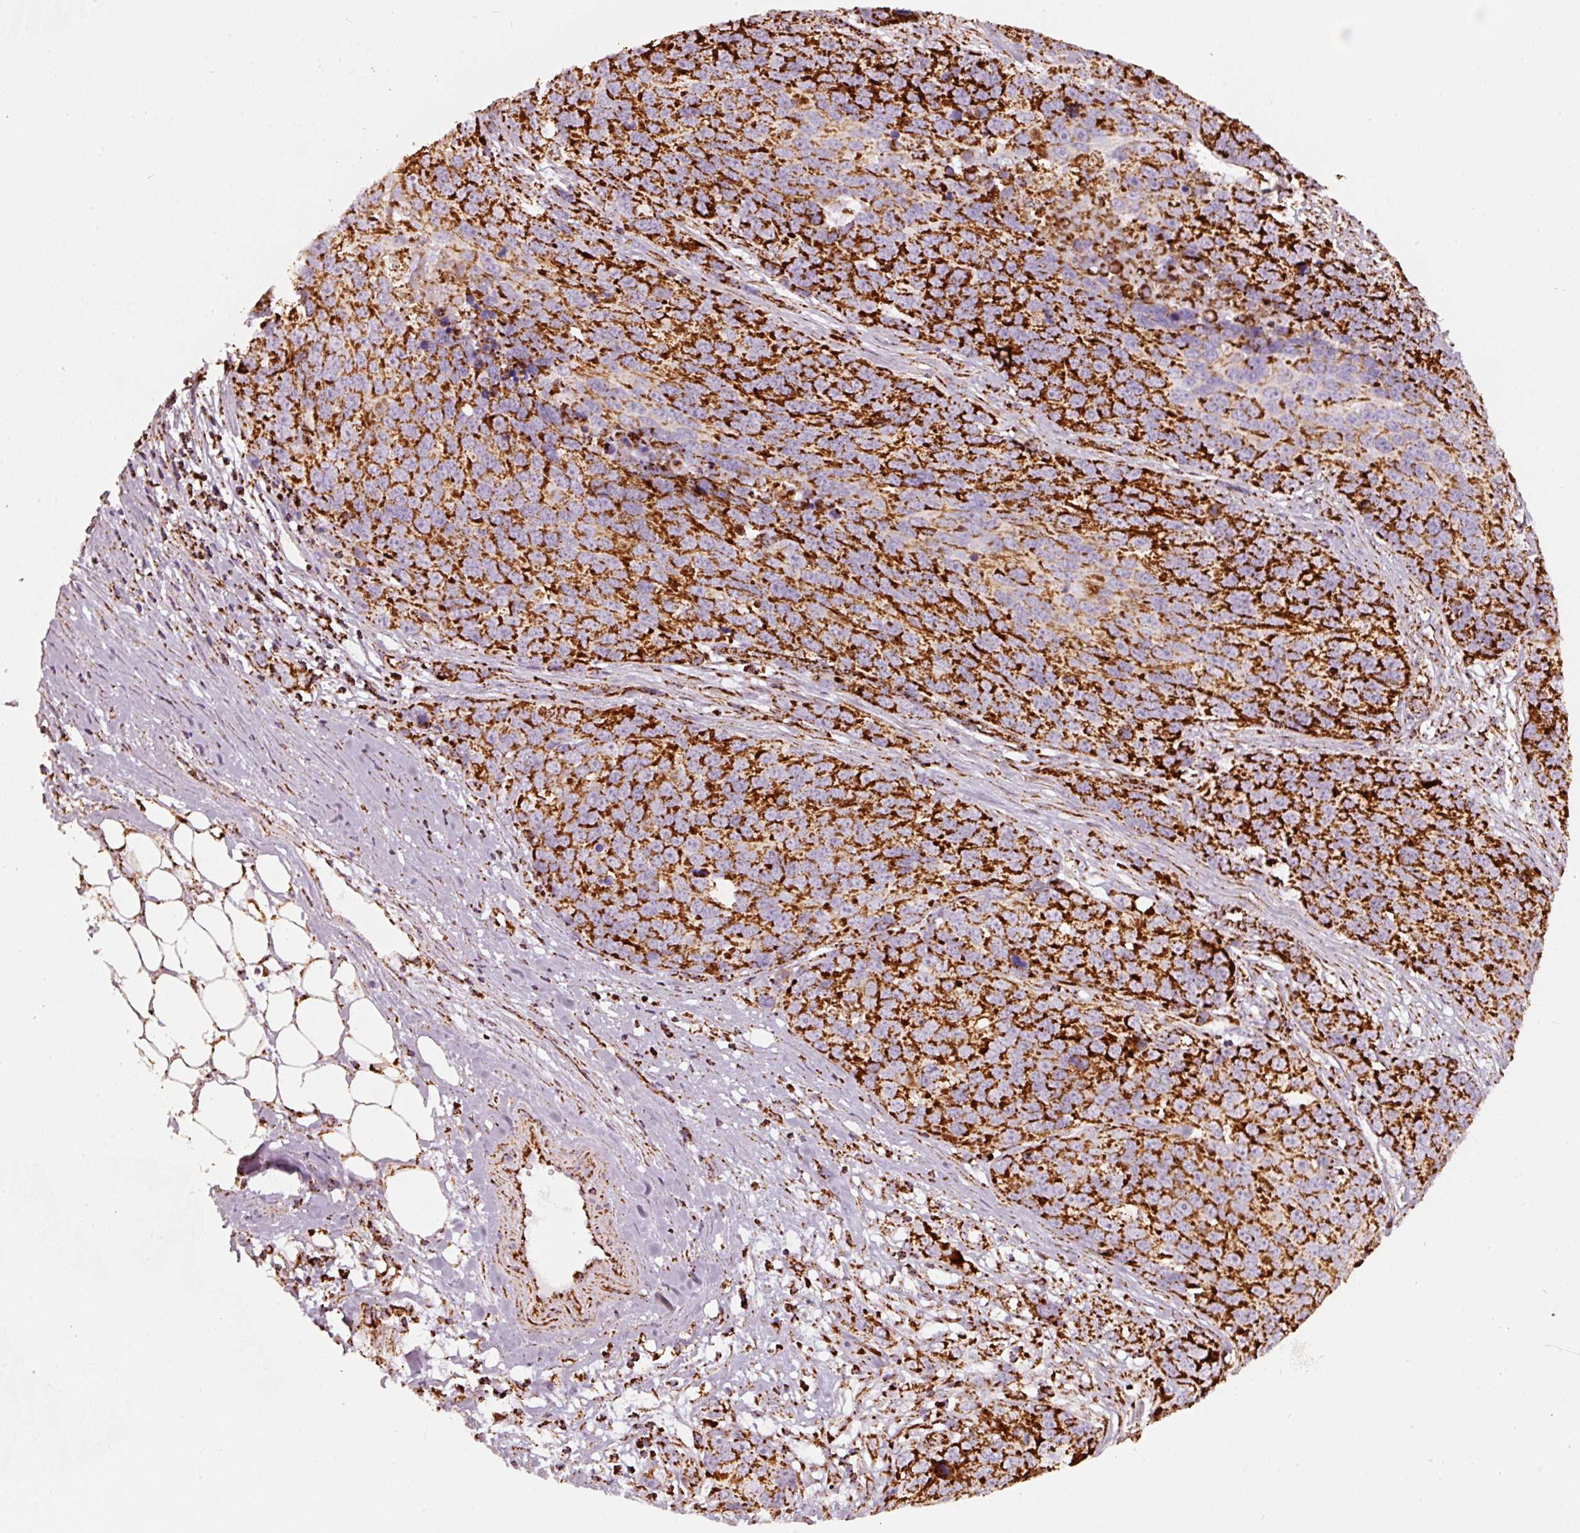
{"staining": {"intensity": "strong", "quantity": ">75%", "location": "cytoplasmic/membranous"}, "tissue": "ovarian cancer", "cell_type": "Tumor cells", "image_type": "cancer", "snomed": [{"axis": "morphology", "description": "Cystadenocarcinoma, serous, NOS"}, {"axis": "topography", "description": "Ovary"}], "caption": "Immunohistochemistry staining of ovarian cancer (serous cystadenocarcinoma), which shows high levels of strong cytoplasmic/membranous positivity in approximately >75% of tumor cells indicating strong cytoplasmic/membranous protein expression. The staining was performed using DAB (brown) for protein detection and nuclei were counterstained in hematoxylin (blue).", "gene": "MT-CO2", "patient": {"sex": "female", "age": 76}}